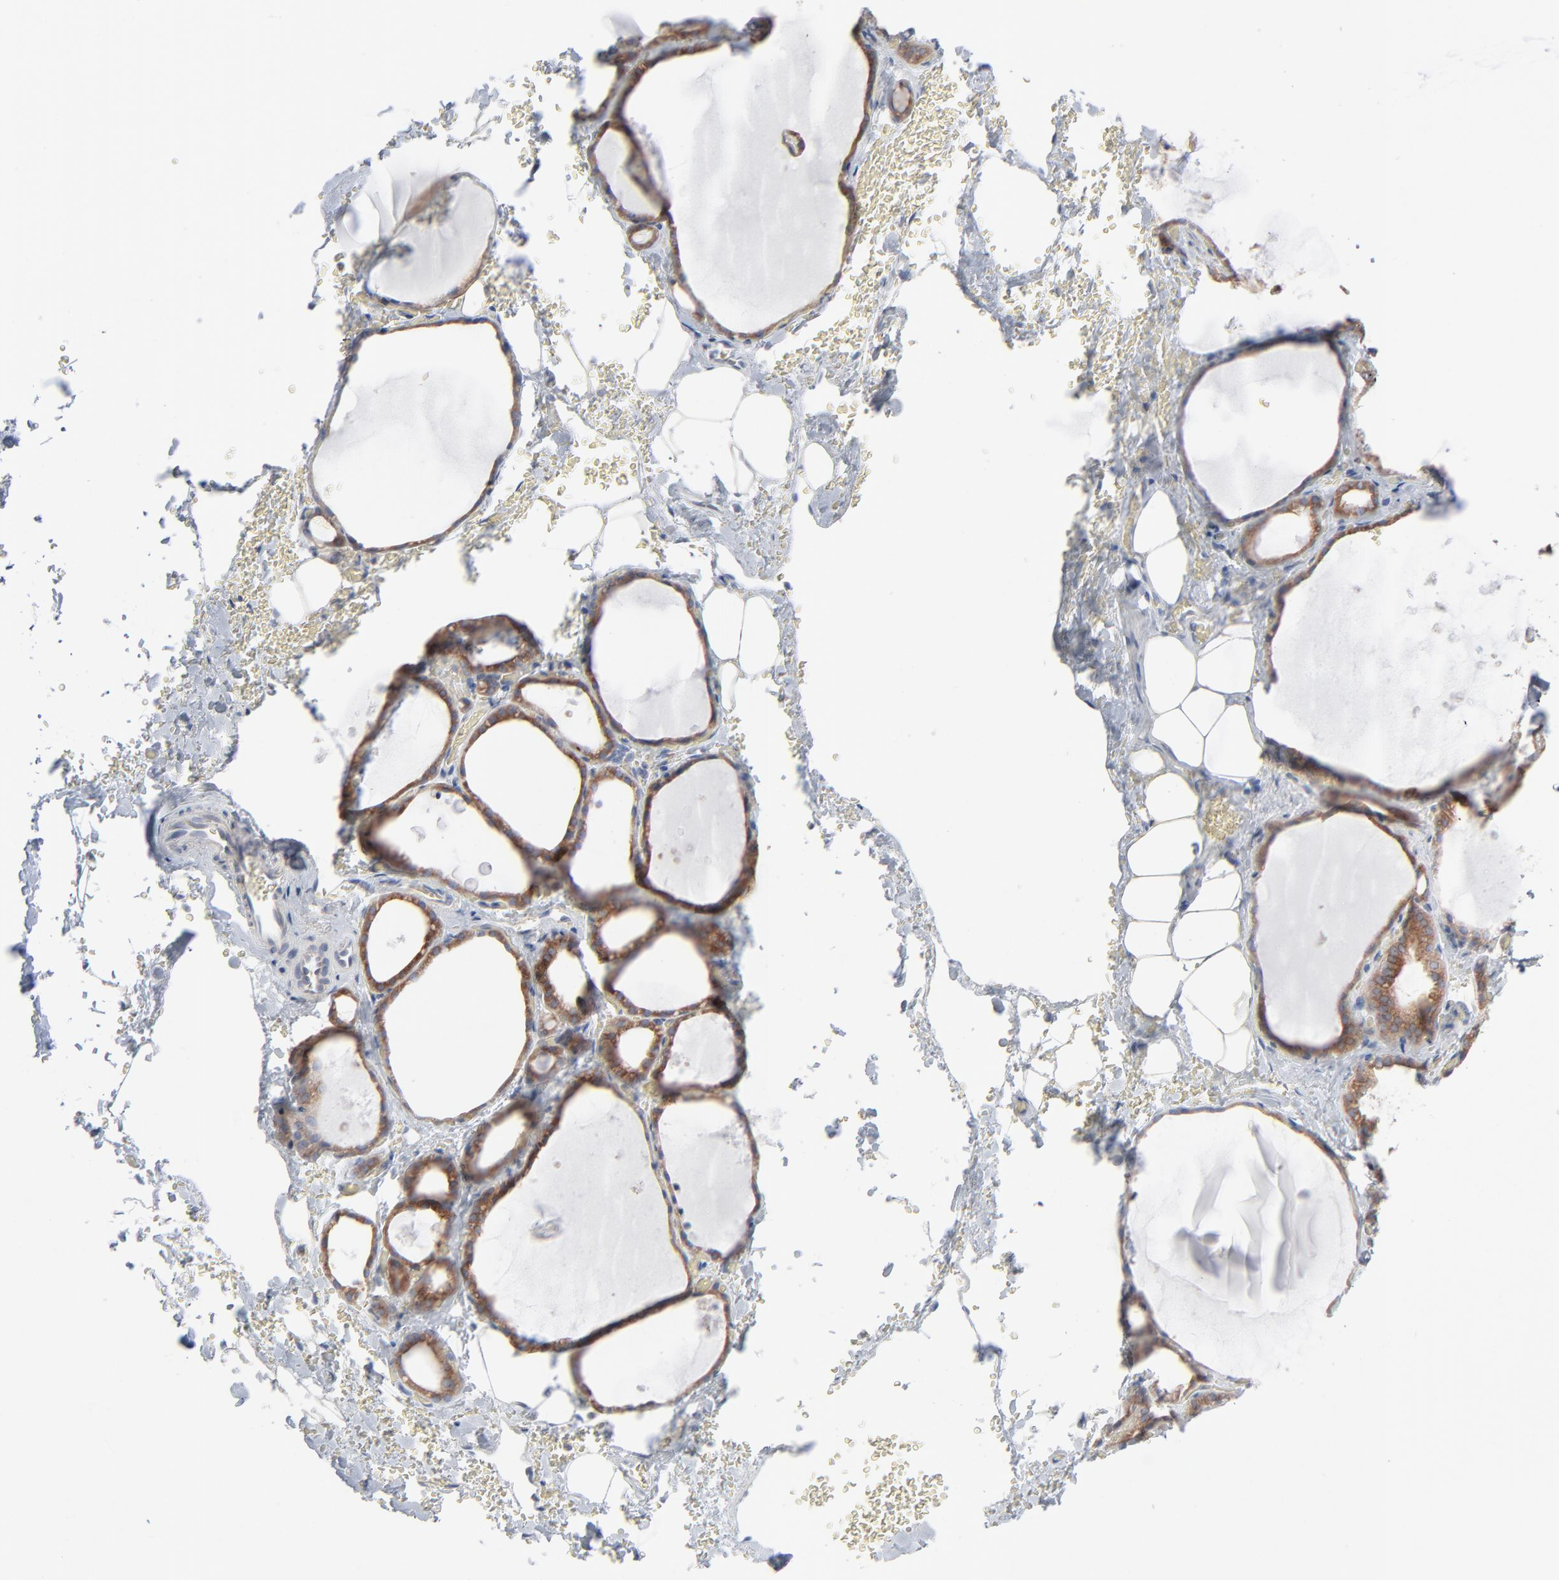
{"staining": {"intensity": "strong", "quantity": ">75%", "location": "cytoplasmic/membranous"}, "tissue": "thyroid gland", "cell_type": "Glandular cells", "image_type": "normal", "snomed": [{"axis": "morphology", "description": "Normal tissue, NOS"}, {"axis": "topography", "description": "Thyroid gland"}], "caption": "Immunohistochemistry (IHC) (DAB) staining of benign human thyroid gland shows strong cytoplasmic/membranous protein positivity in about >75% of glandular cells.", "gene": "KDSR", "patient": {"sex": "male", "age": 61}}